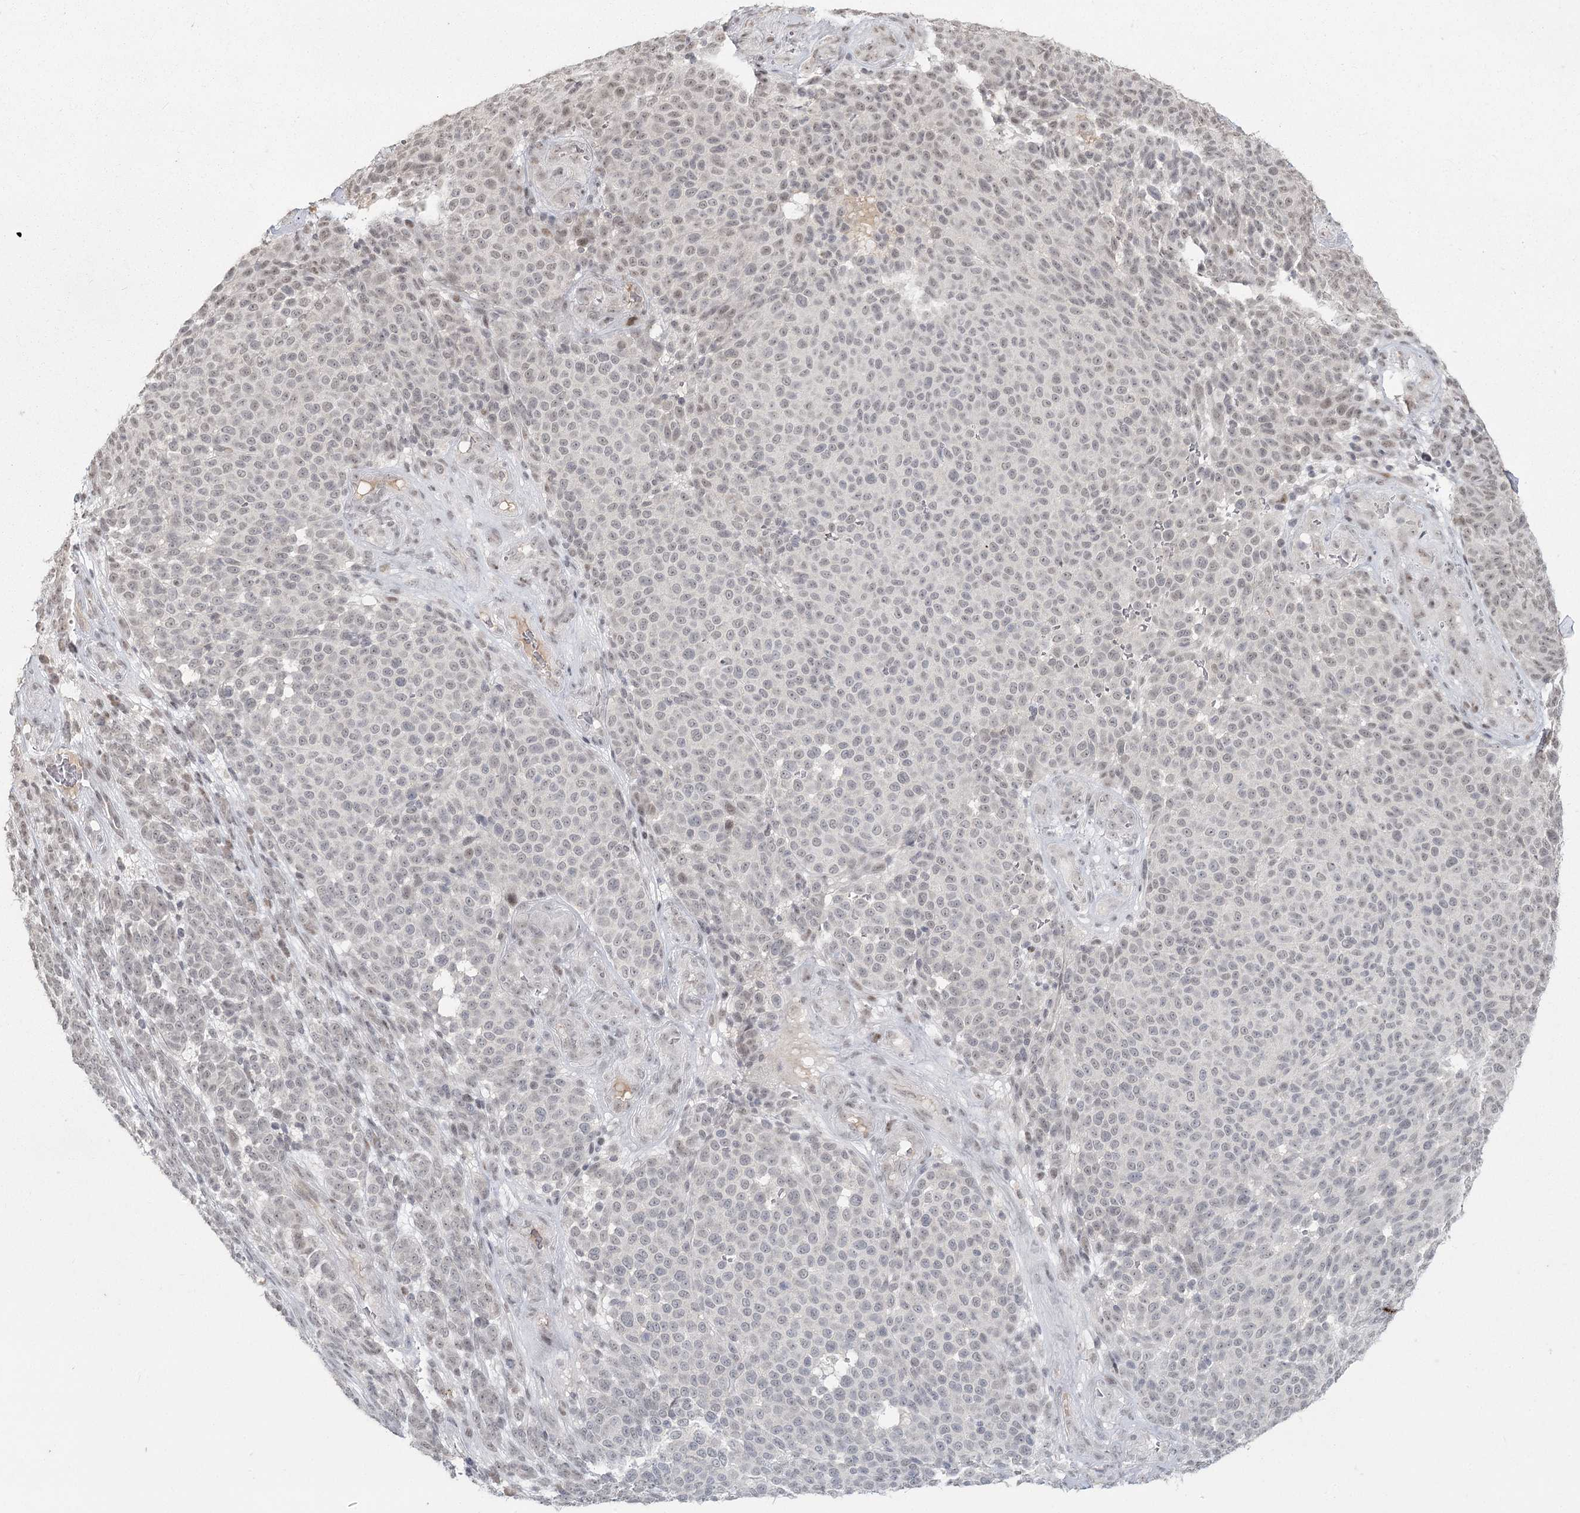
{"staining": {"intensity": "negative", "quantity": "none", "location": "none"}, "tissue": "melanoma", "cell_type": "Tumor cells", "image_type": "cancer", "snomed": [{"axis": "morphology", "description": "Malignant melanoma, NOS"}, {"axis": "topography", "description": "Skin"}], "caption": "Immunohistochemistry (IHC) micrograph of malignant melanoma stained for a protein (brown), which displays no expression in tumor cells. The staining was performed using DAB (3,3'-diaminobenzidine) to visualize the protein expression in brown, while the nuclei were stained in blue with hematoxylin (Magnification: 20x).", "gene": "LY6G5C", "patient": {"sex": "male", "age": 49}}